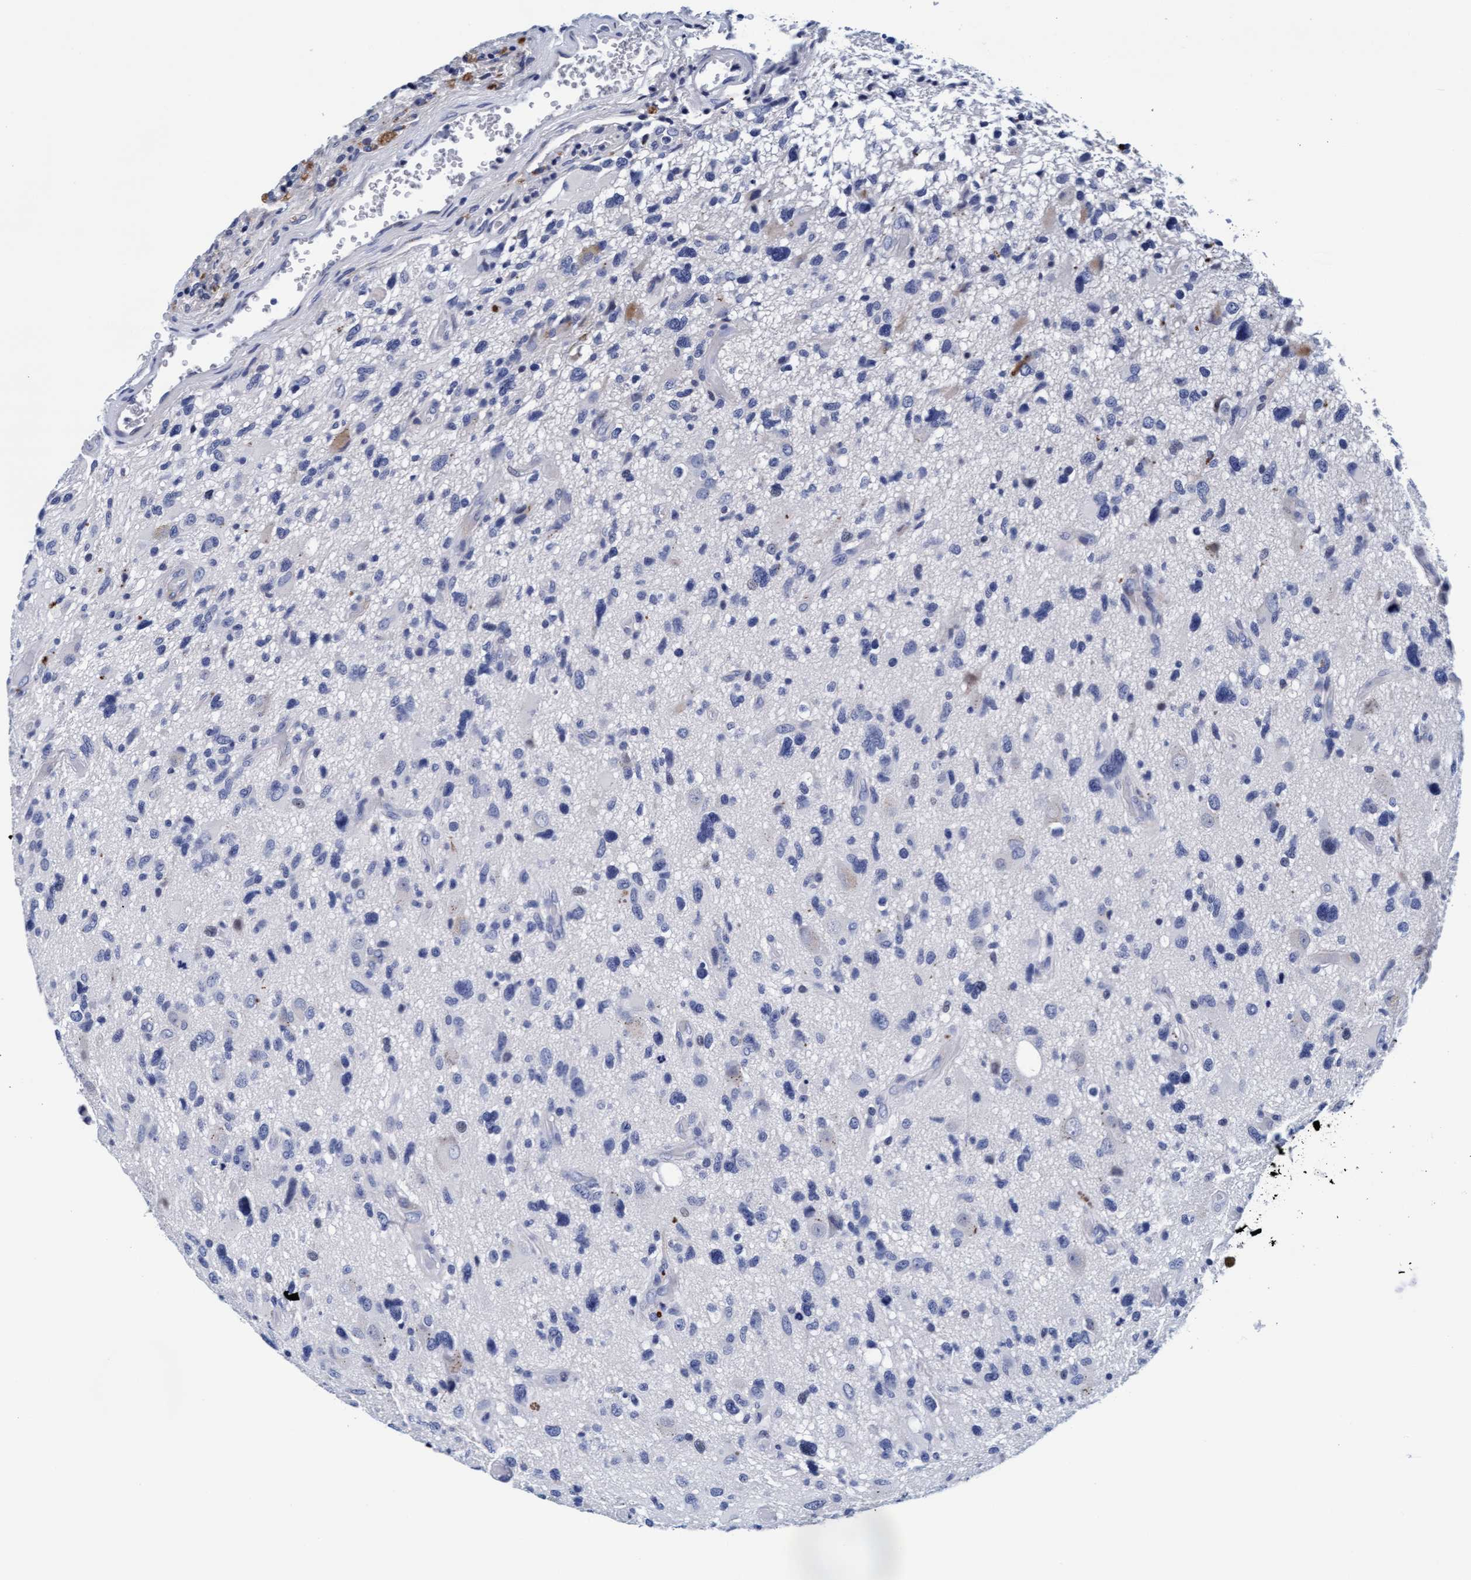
{"staining": {"intensity": "negative", "quantity": "none", "location": "none"}, "tissue": "glioma", "cell_type": "Tumor cells", "image_type": "cancer", "snomed": [{"axis": "morphology", "description": "Glioma, malignant, High grade"}, {"axis": "topography", "description": "Brain"}], "caption": "This is a micrograph of immunohistochemistry (IHC) staining of malignant glioma (high-grade), which shows no expression in tumor cells.", "gene": "ARSG", "patient": {"sex": "male", "age": 33}}